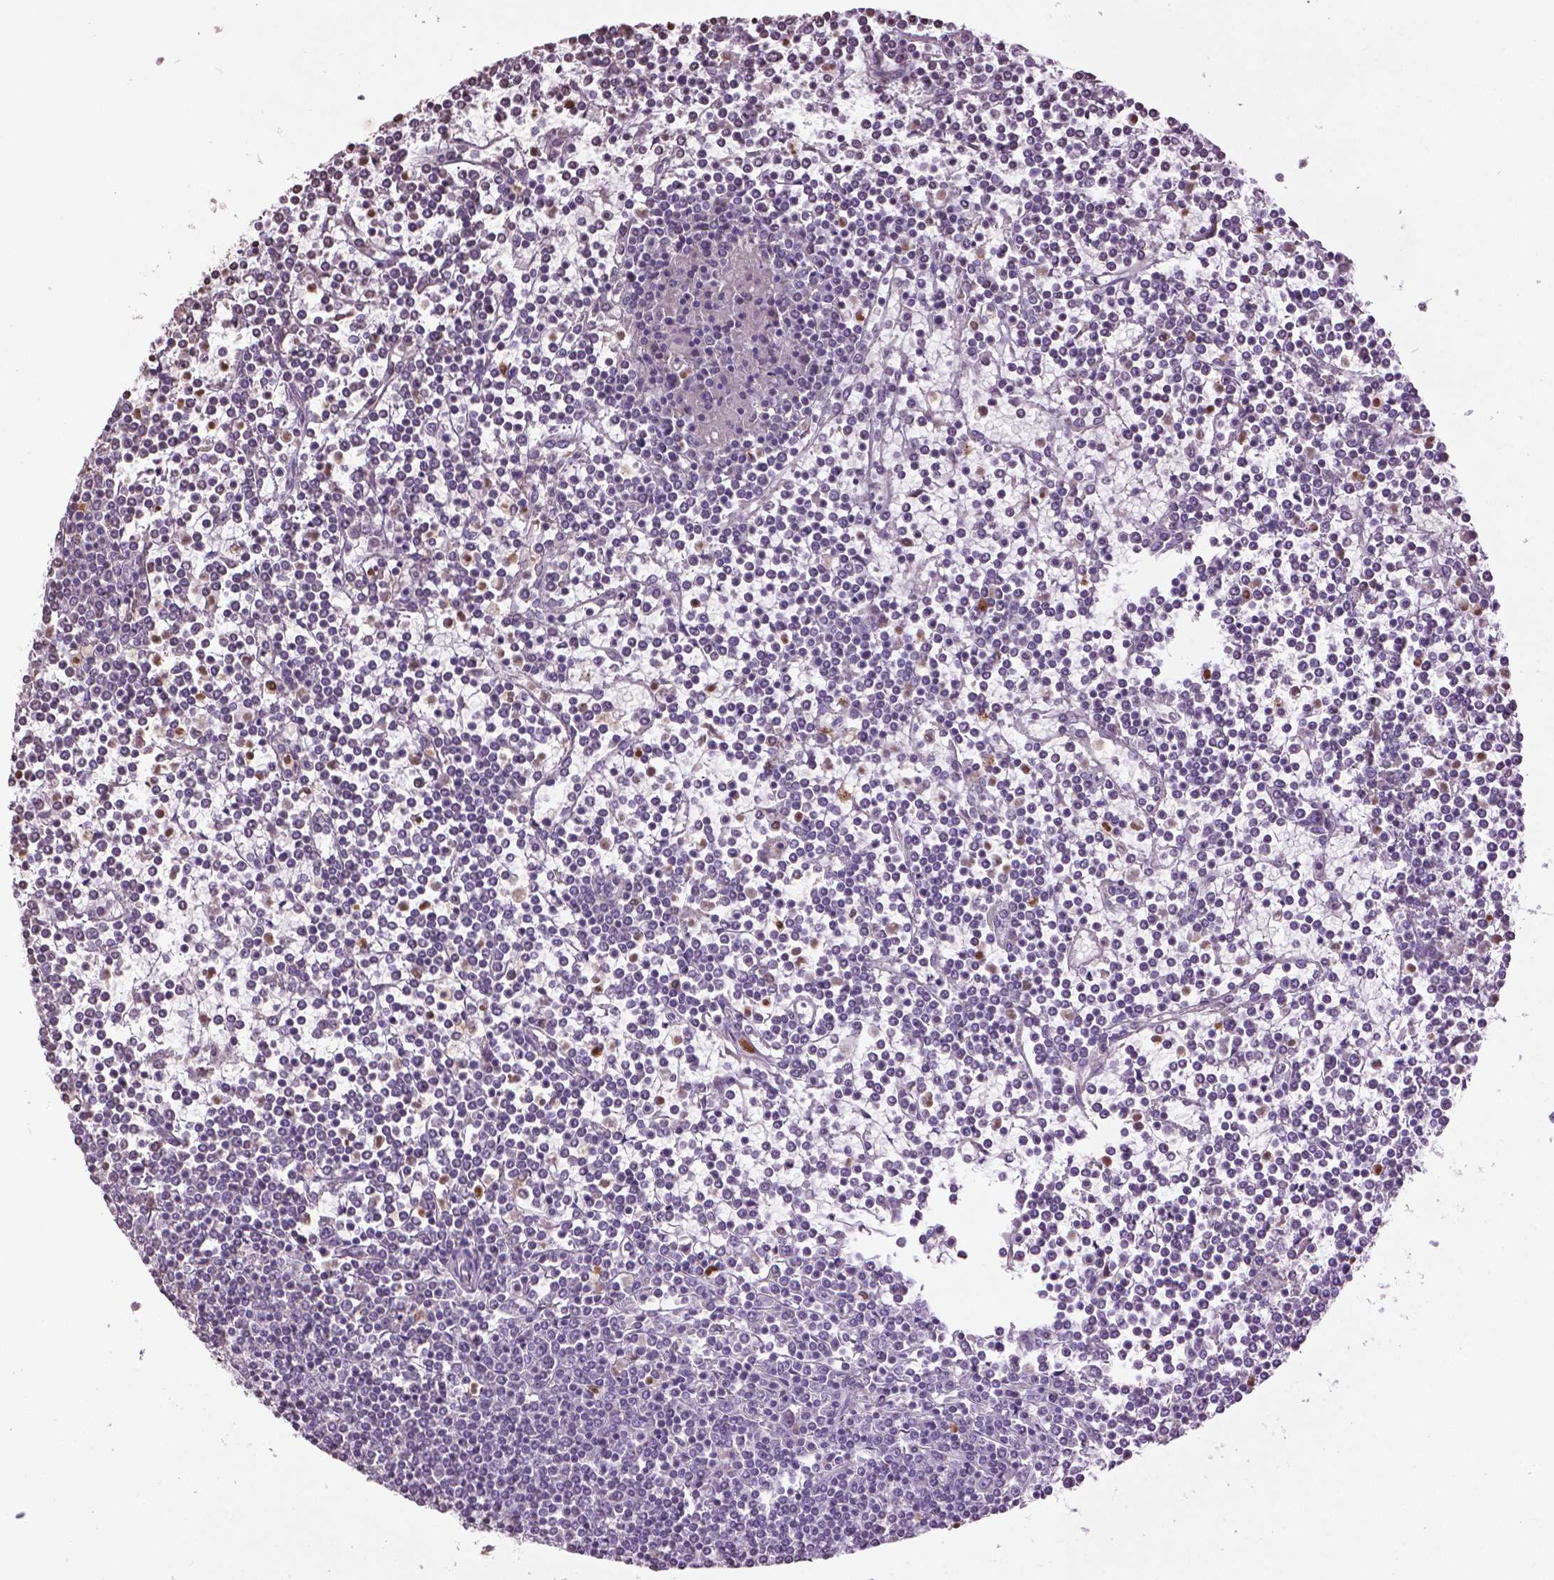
{"staining": {"intensity": "negative", "quantity": "none", "location": "none"}, "tissue": "lymphoma", "cell_type": "Tumor cells", "image_type": "cancer", "snomed": [{"axis": "morphology", "description": "Malignant lymphoma, non-Hodgkin's type, Low grade"}, {"axis": "topography", "description": "Spleen"}], "caption": "Immunohistochemical staining of lymphoma exhibits no significant staining in tumor cells. (Brightfield microscopy of DAB immunohistochemistry (IHC) at high magnification).", "gene": "NTNG2", "patient": {"sex": "female", "age": 19}}